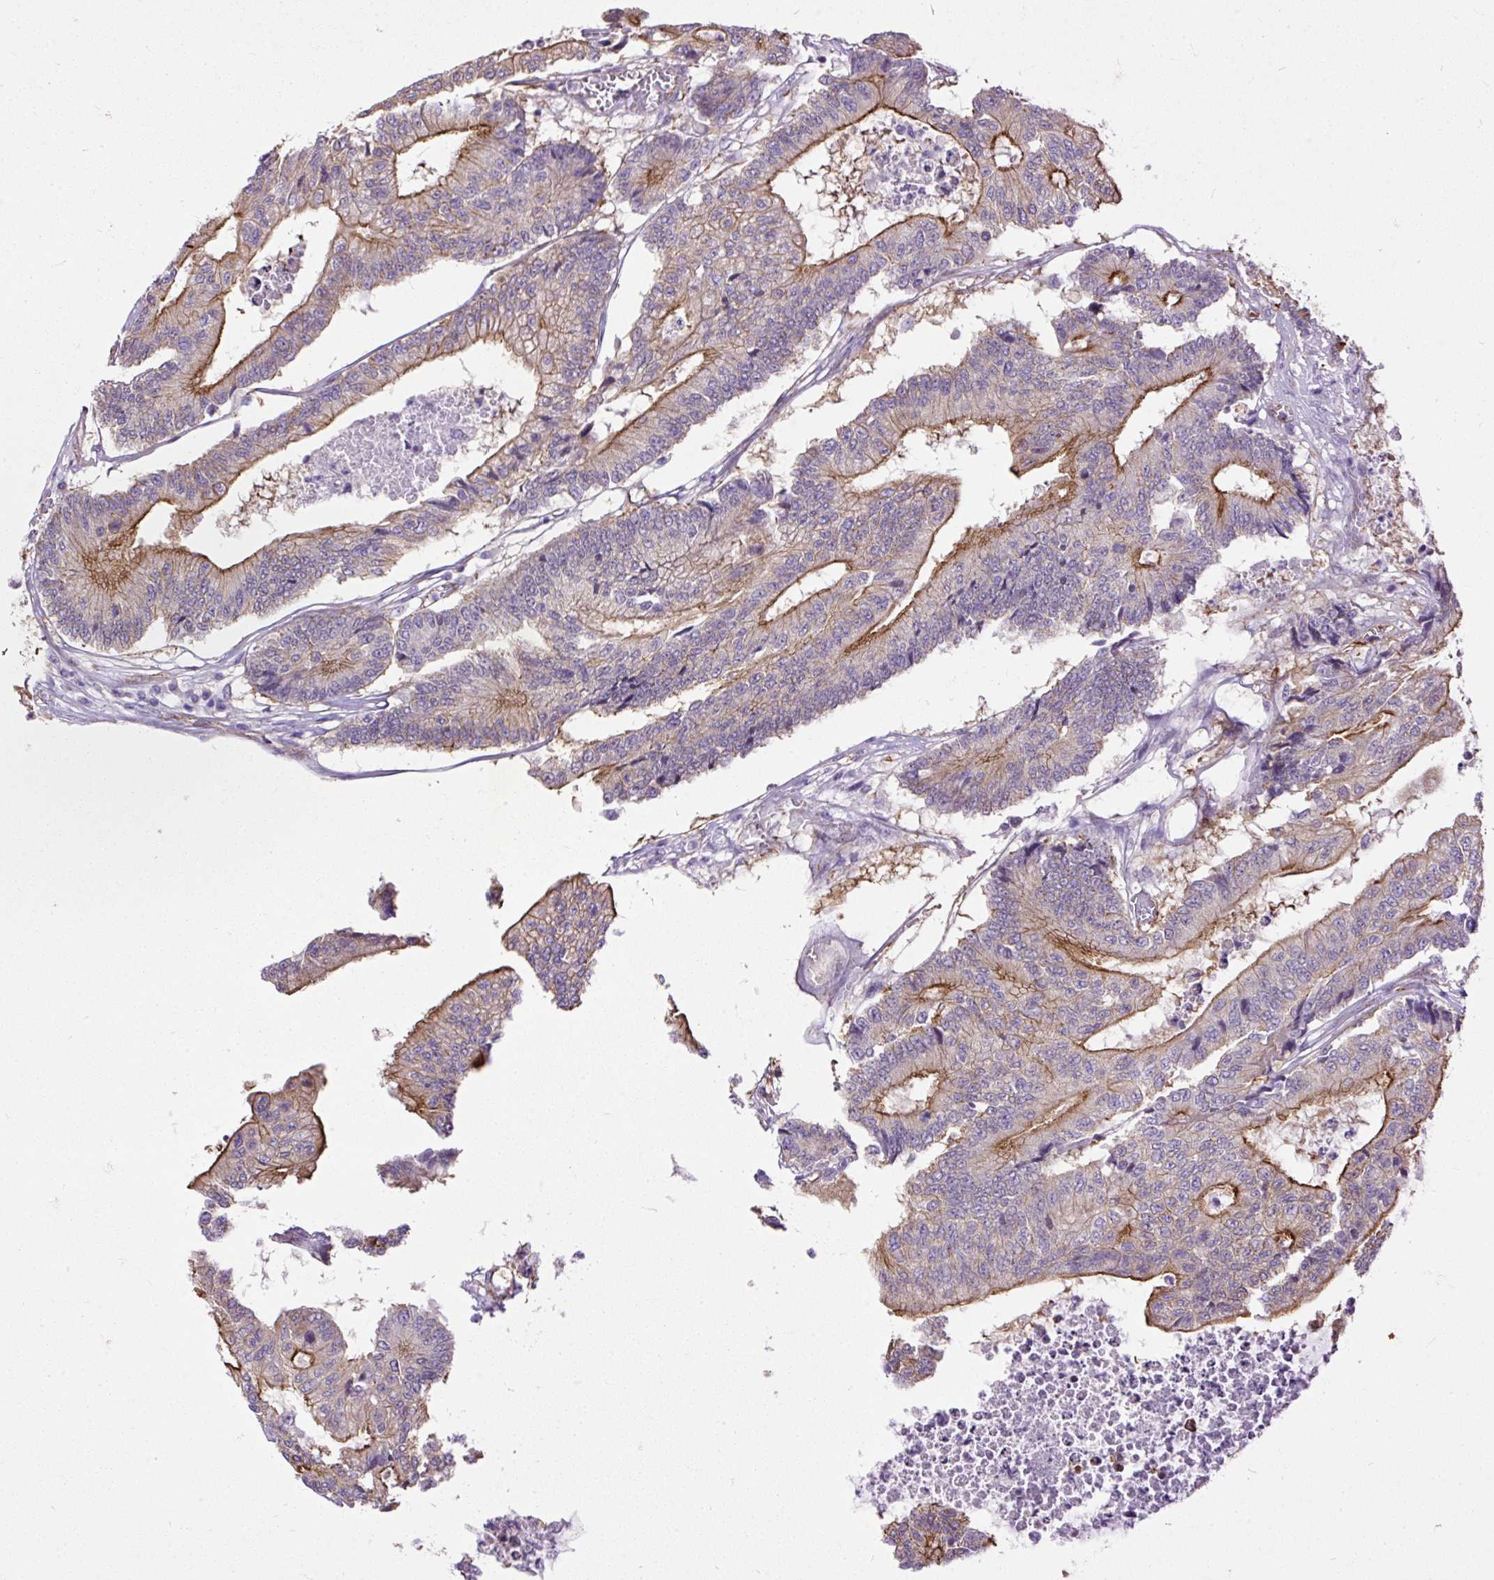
{"staining": {"intensity": "moderate", "quantity": "25%-75%", "location": "cytoplasmic/membranous"}, "tissue": "colorectal cancer", "cell_type": "Tumor cells", "image_type": "cancer", "snomed": [{"axis": "morphology", "description": "Adenocarcinoma, NOS"}, {"axis": "topography", "description": "Colon"}], "caption": "Tumor cells display medium levels of moderate cytoplasmic/membranous expression in approximately 25%-75% of cells in human adenocarcinoma (colorectal).", "gene": "MAGEB16", "patient": {"sex": "female", "age": 84}}